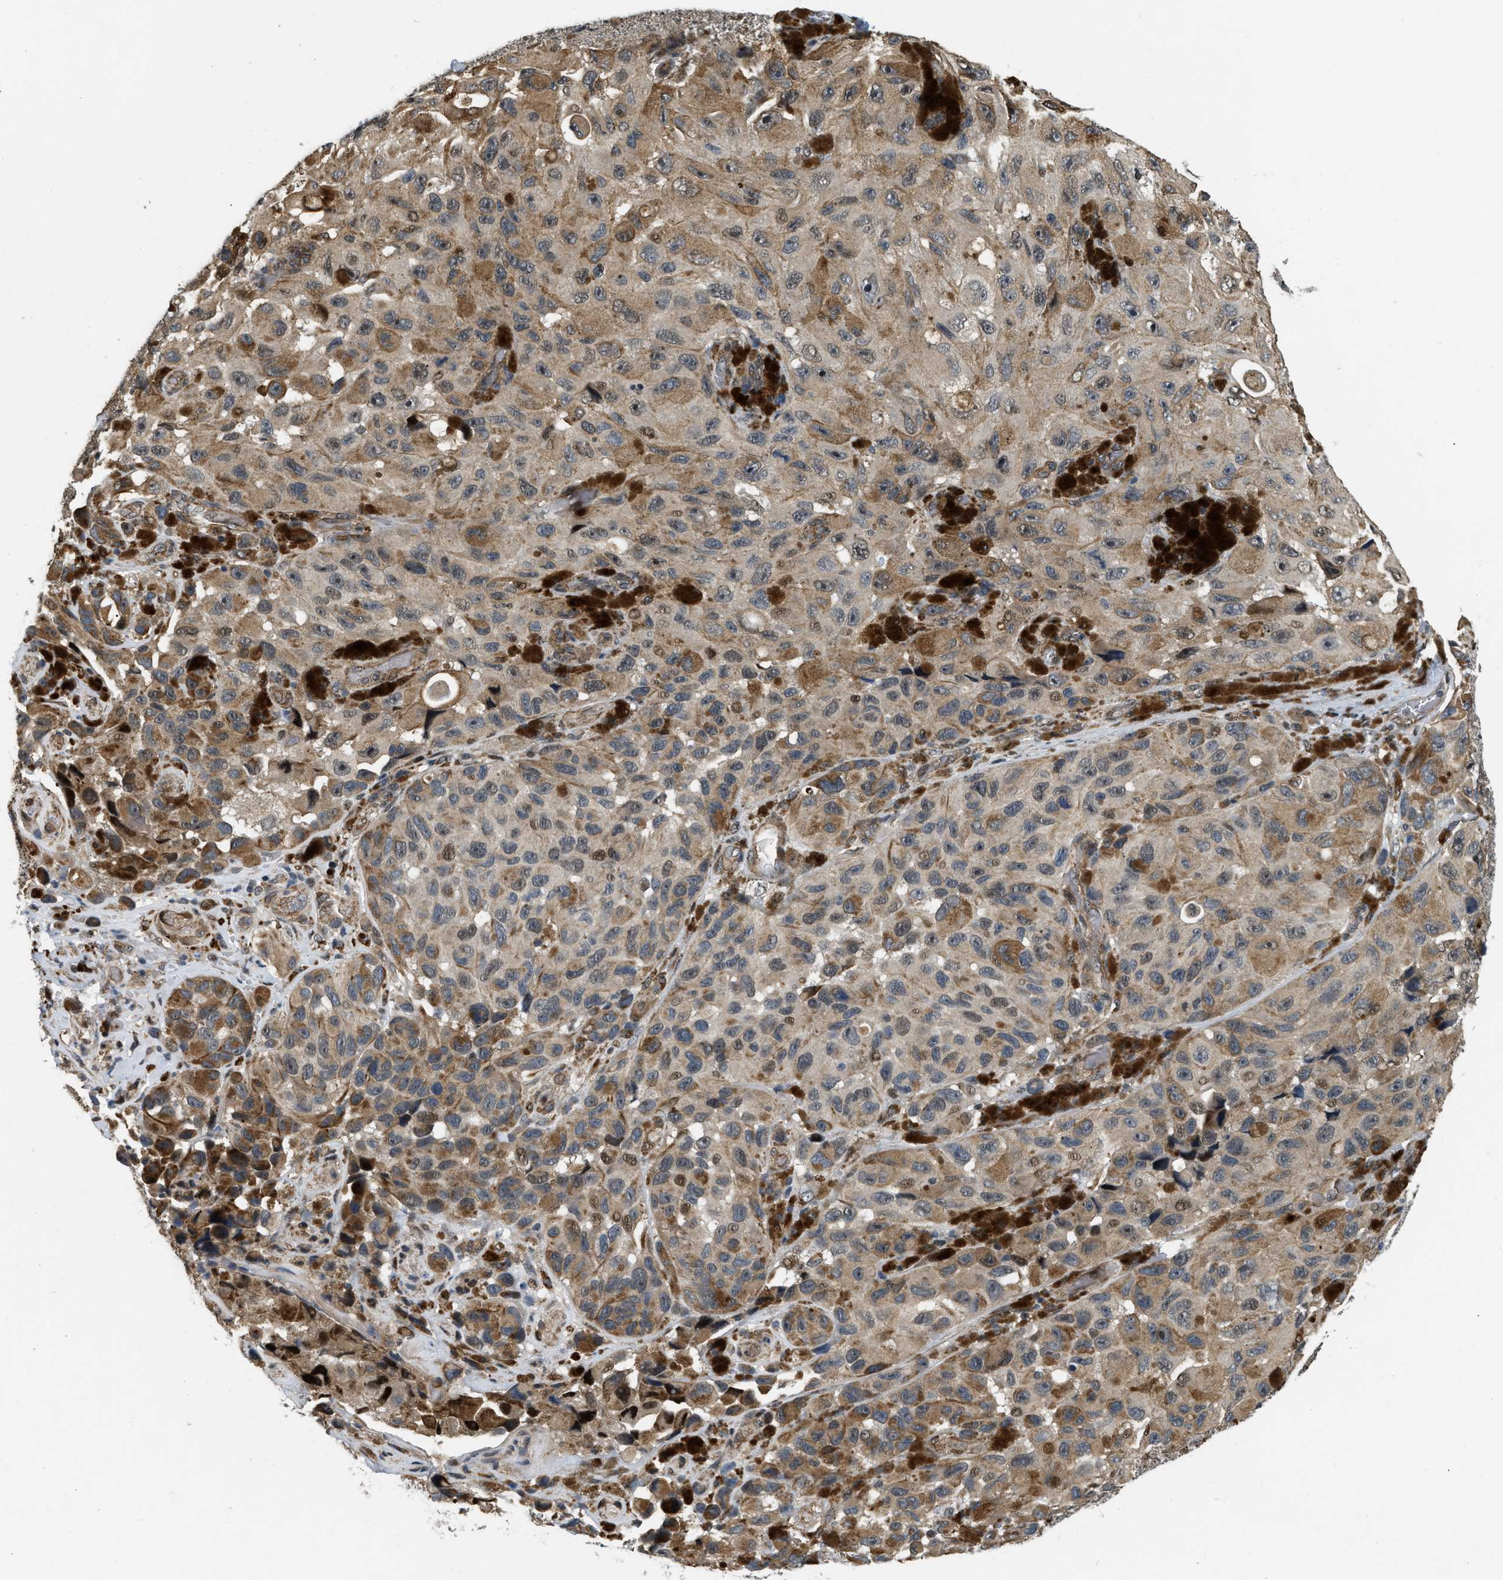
{"staining": {"intensity": "weak", "quantity": ">75%", "location": "cytoplasmic/membranous"}, "tissue": "melanoma", "cell_type": "Tumor cells", "image_type": "cancer", "snomed": [{"axis": "morphology", "description": "Malignant melanoma, NOS"}, {"axis": "topography", "description": "Skin"}], "caption": "Immunohistochemical staining of malignant melanoma shows low levels of weak cytoplasmic/membranous protein positivity in approximately >75% of tumor cells. (IHC, brightfield microscopy, high magnification).", "gene": "LTA4H", "patient": {"sex": "female", "age": 73}}